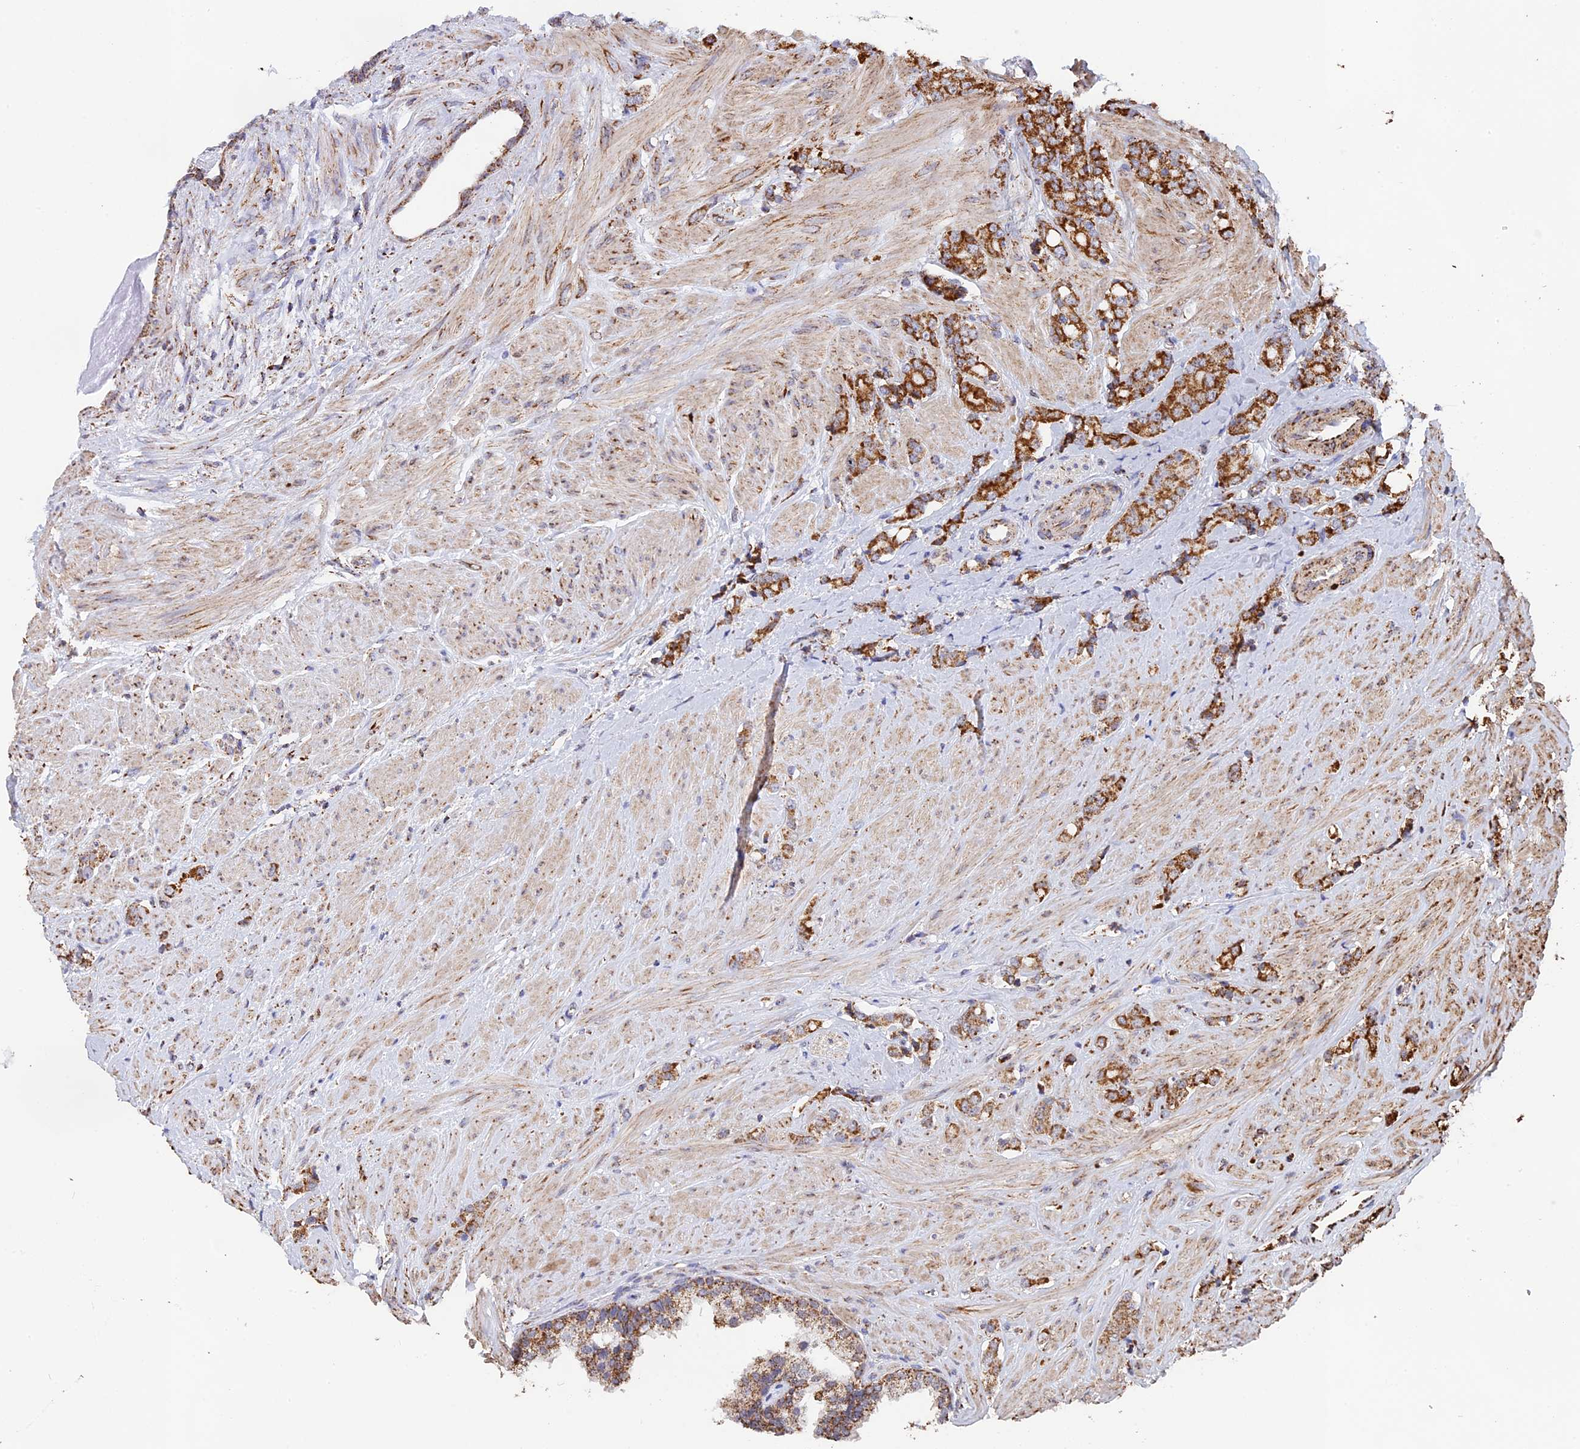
{"staining": {"intensity": "moderate", "quantity": ">75%", "location": "cytoplasmic/membranous"}, "tissue": "prostate cancer", "cell_type": "Tumor cells", "image_type": "cancer", "snomed": [{"axis": "morphology", "description": "Adenocarcinoma, High grade"}, {"axis": "topography", "description": "Prostate"}], "caption": "DAB (3,3'-diaminobenzidine) immunohistochemical staining of human prostate cancer displays moderate cytoplasmic/membranous protein positivity in about >75% of tumor cells.", "gene": "CDC16", "patient": {"sex": "male", "age": 62}}